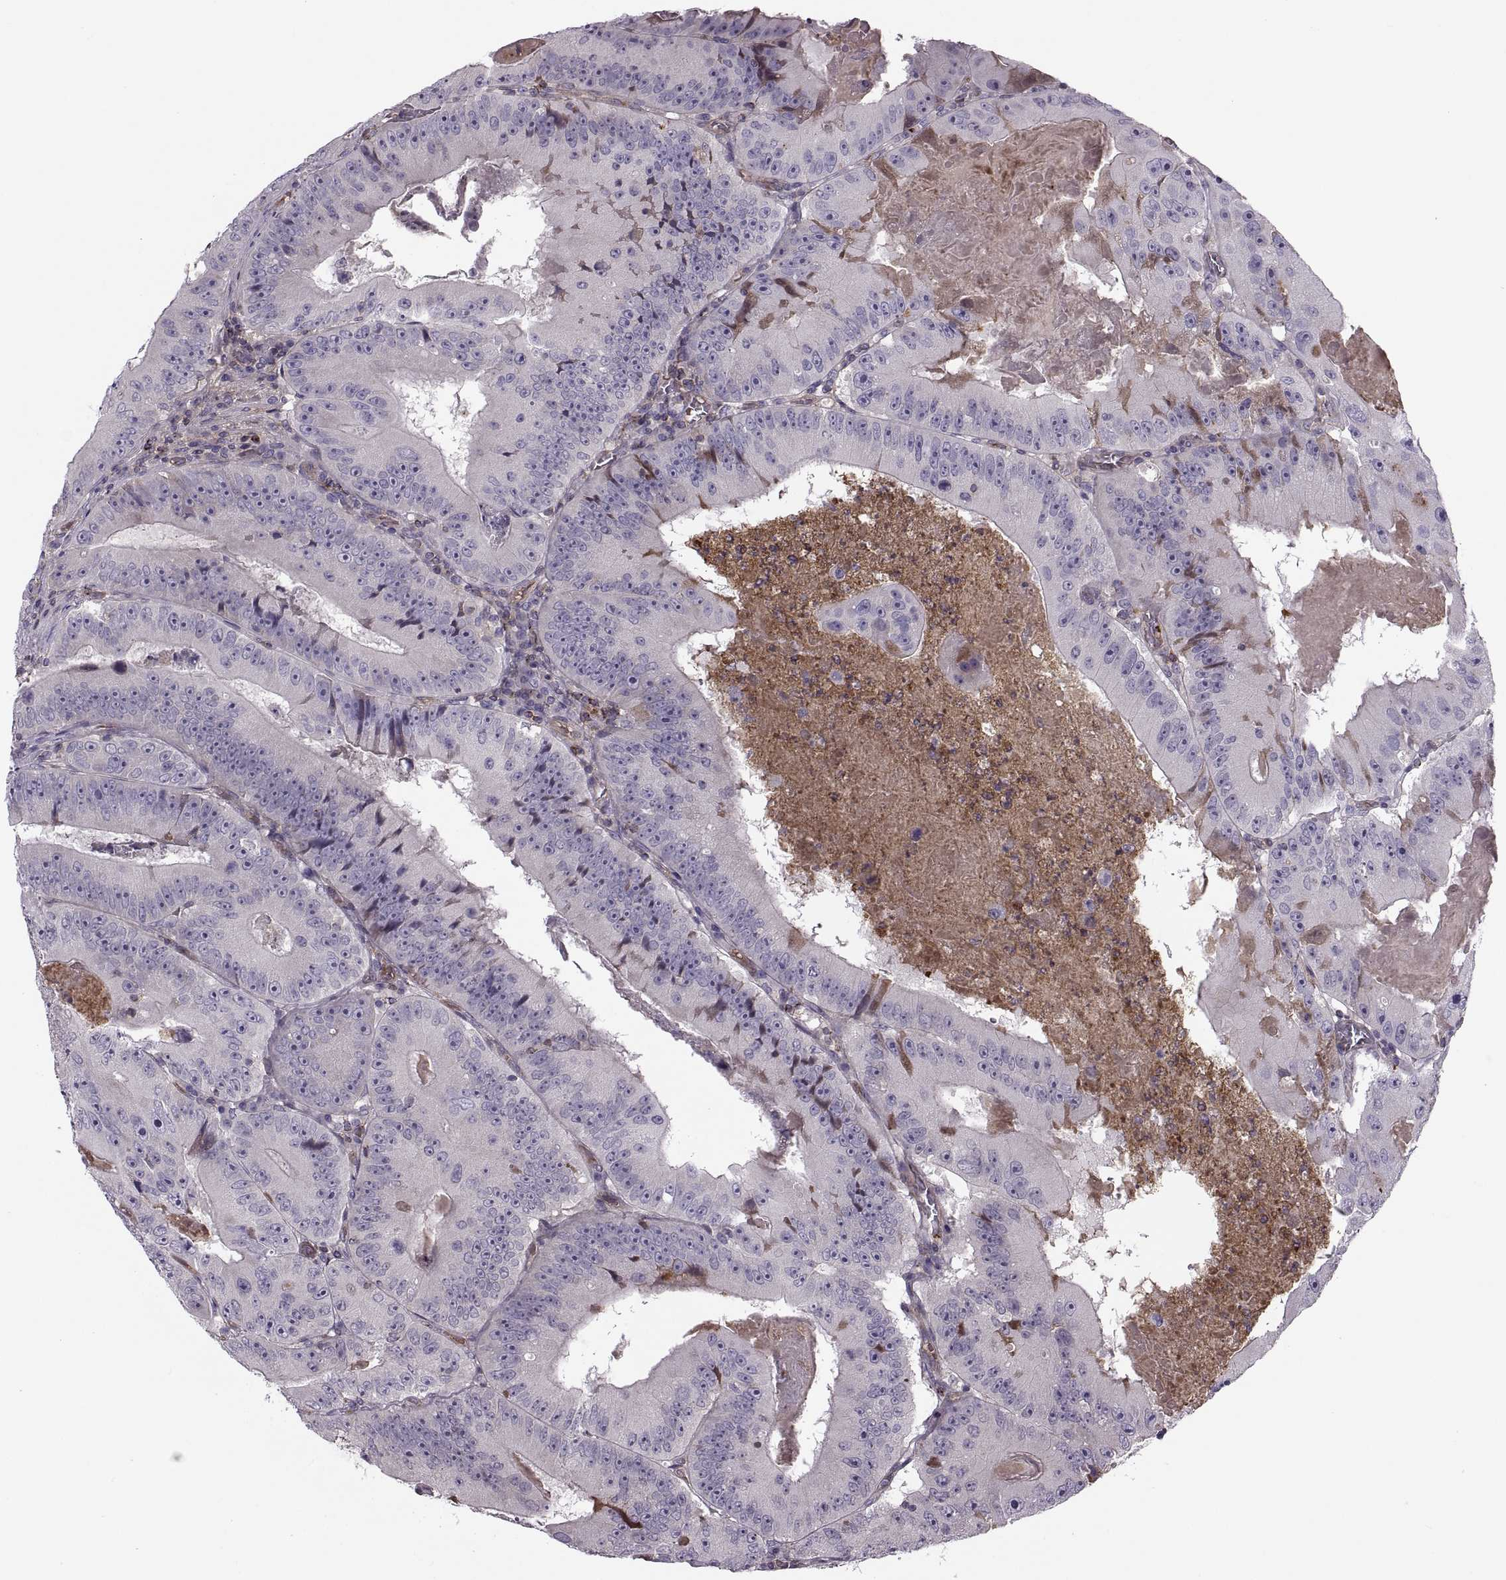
{"staining": {"intensity": "negative", "quantity": "none", "location": "none"}, "tissue": "colorectal cancer", "cell_type": "Tumor cells", "image_type": "cancer", "snomed": [{"axis": "morphology", "description": "Adenocarcinoma, NOS"}, {"axis": "topography", "description": "Colon"}], "caption": "The photomicrograph shows no staining of tumor cells in colorectal cancer.", "gene": "SLC2A3", "patient": {"sex": "female", "age": 86}}